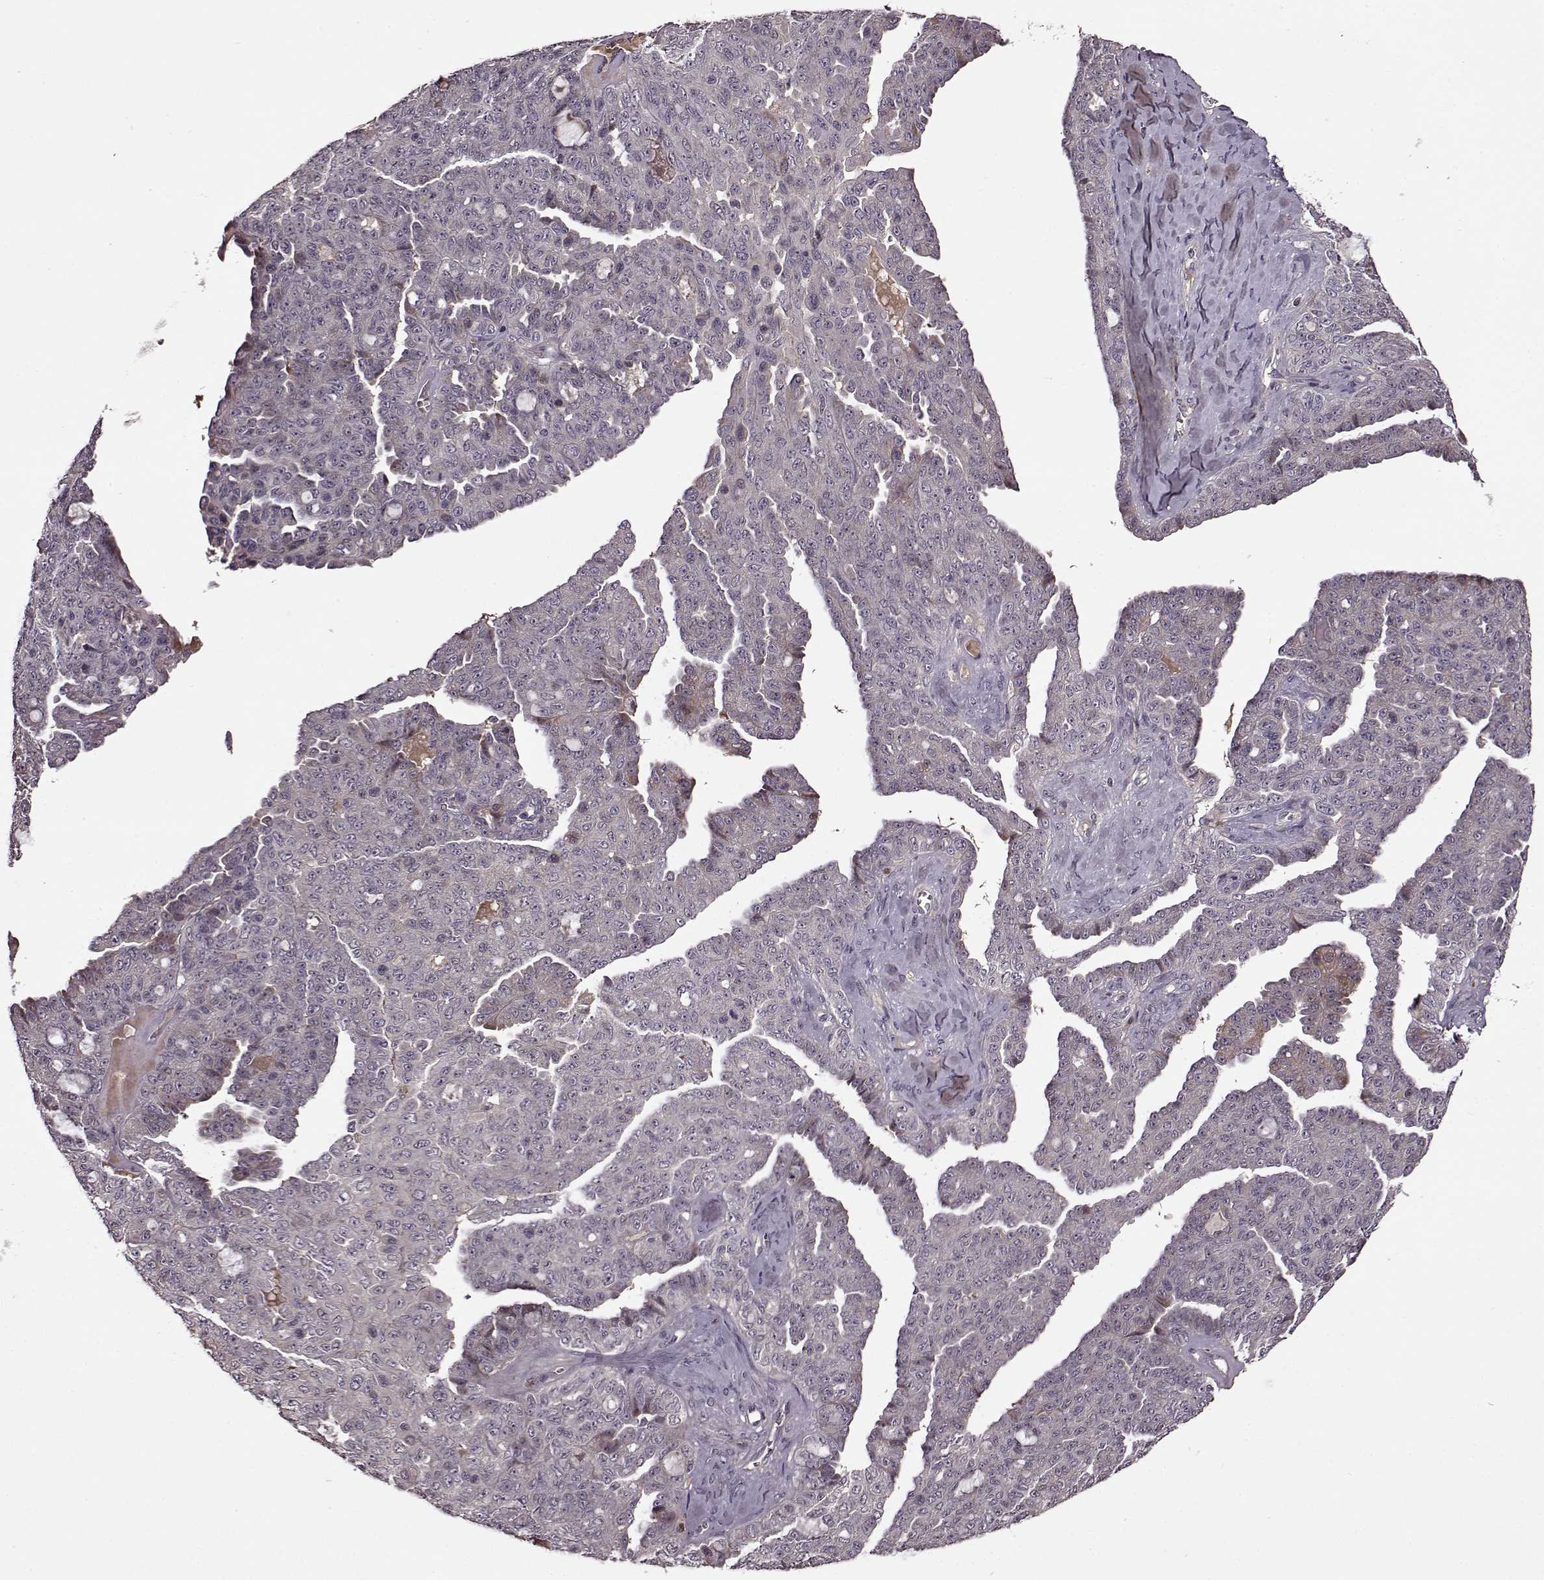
{"staining": {"intensity": "weak", "quantity": "<25%", "location": "cytoplasmic/membranous"}, "tissue": "ovarian cancer", "cell_type": "Tumor cells", "image_type": "cancer", "snomed": [{"axis": "morphology", "description": "Cystadenocarcinoma, serous, NOS"}, {"axis": "topography", "description": "Ovary"}], "caption": "The photomicrograph displays no significant staining in tumor cells of ovarian serous cystadenocarcinoma.", "gene": "MAIP1", "patient": {"sex": "female", "age": 71}}